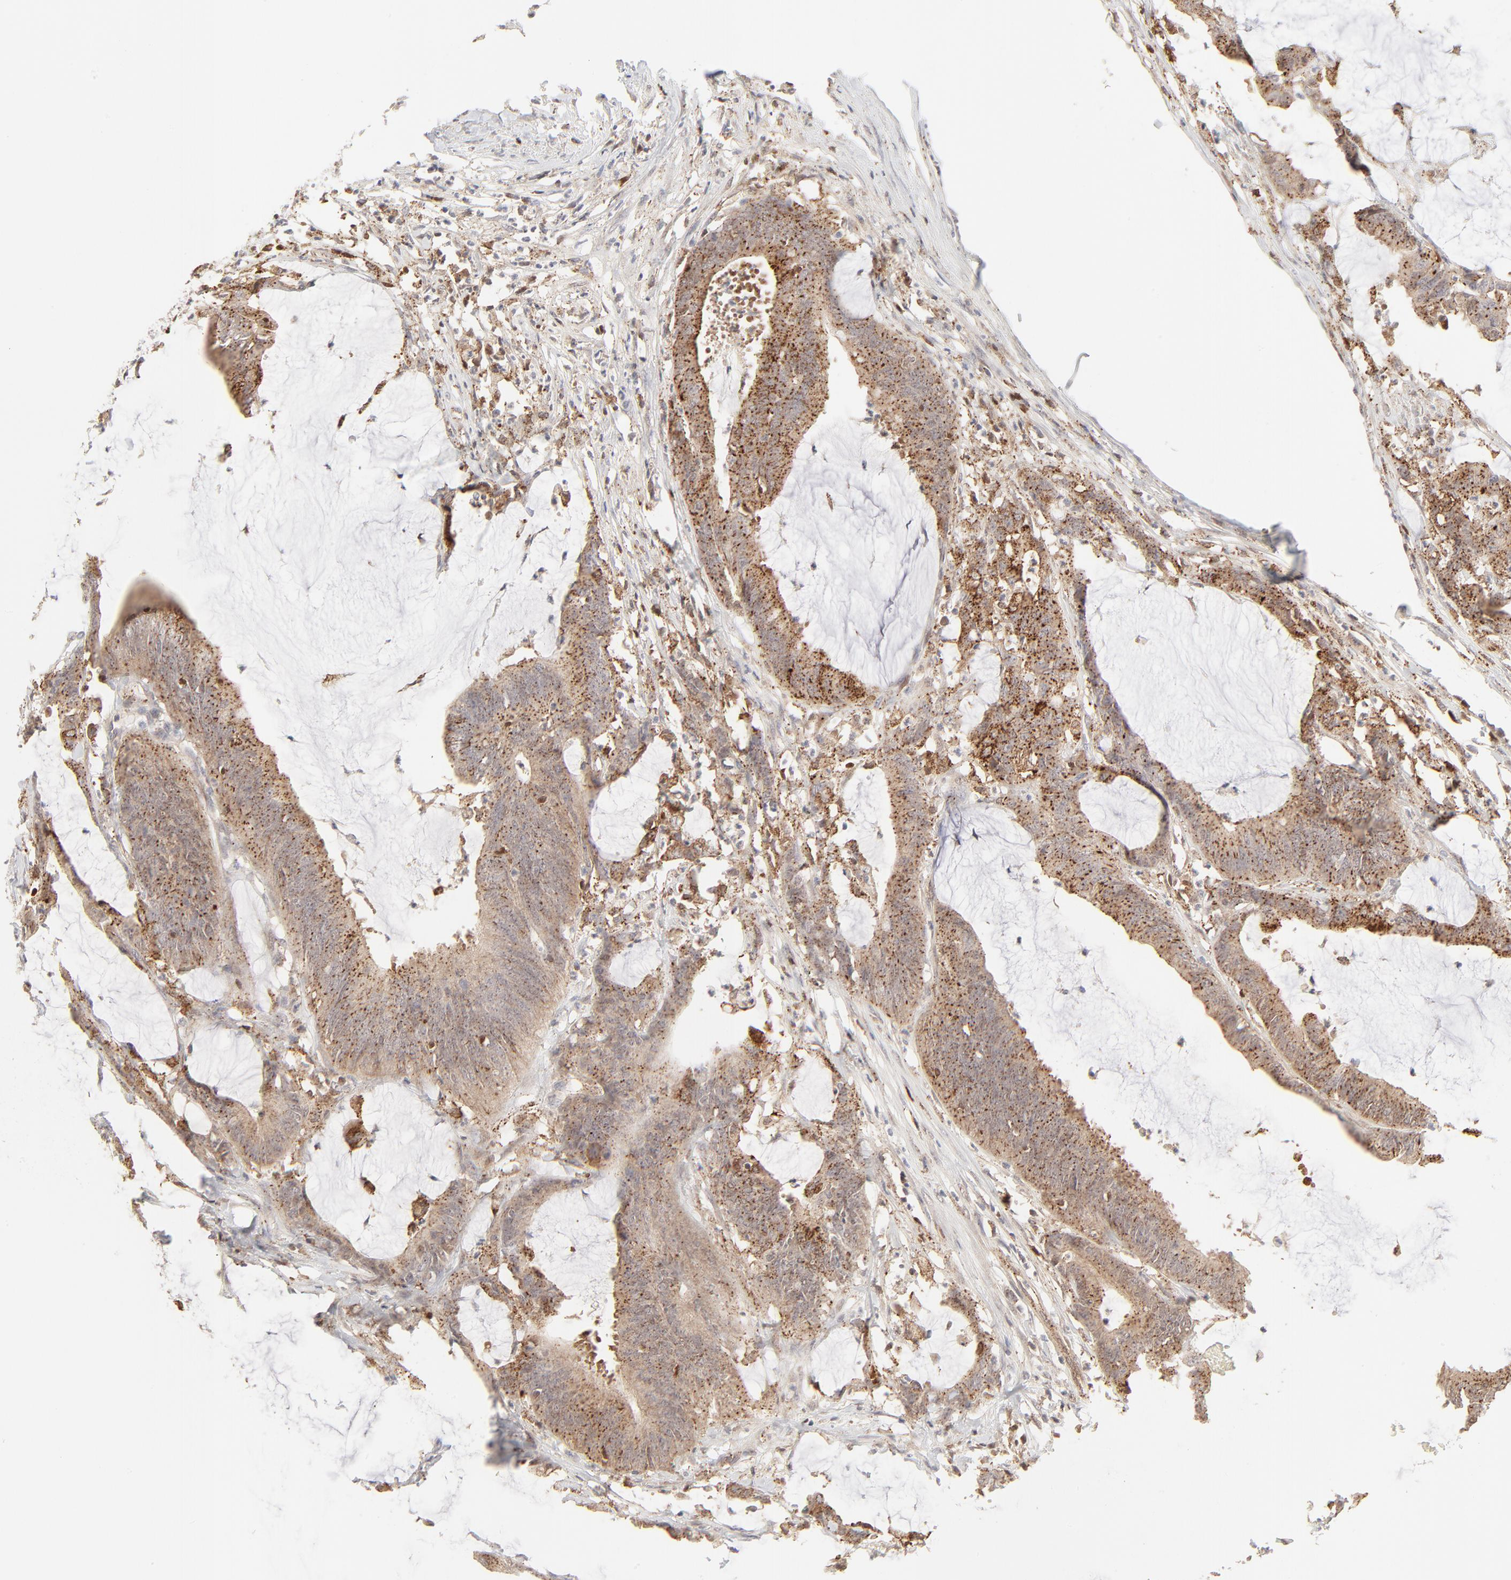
{"staining": {"intensity": "weak", "quantity": ">75%", "location": "cytoplasmic/membranous"}, "tissue": "colorectal cancer", "cell_type": "Tumor cells", "image_type": "cancer", "snomed": [{"axis": "morphology", "description": "Adenocarcinoma, NOS"}, {"axis": "topography", "description": "Rectum"}], "caption": "This image reveals immunohistochemistry (IHC) staining of human colorectal cancer, with low weak cytoplasmic/membranous expression in approximately >75% of tumor cells.", "gene": "CDK6", "patient": {"sex": "female", "age": 66}}